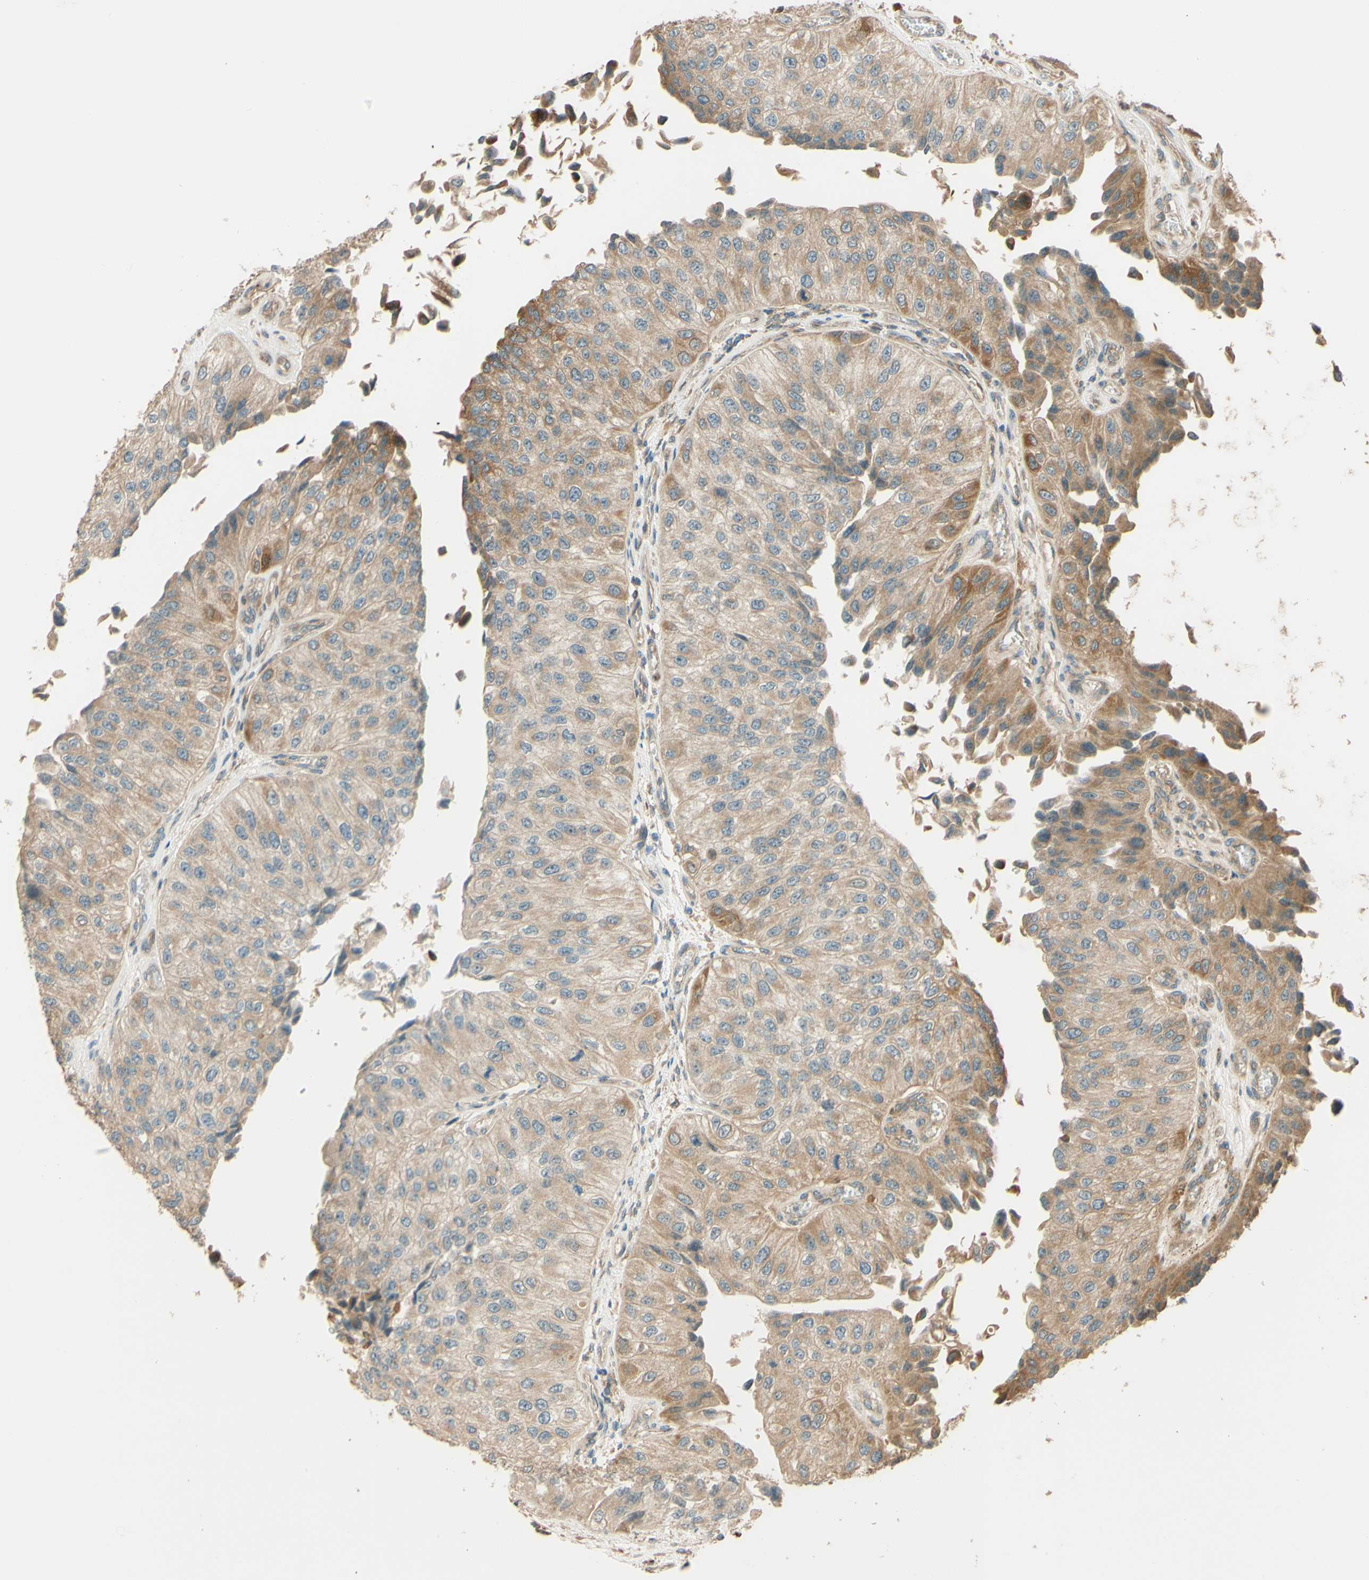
{"staining": {"intensity": "weak", "quantity": ">75%", "location": "cytoplasmic/membranous"}, "tissue": "urothelial cancer", "cell_type": "Tumor cells", "image_type": "cancer", "snomed": [{"axis": "morphology", "description": "Urothelial carcinoma, High grade"}, {"axis": "topography", "description": "Kidney"}, {"axis": "topography", "description": "Urinary bladder"}], "caption": "Protein expression analysis of human high-grade urothelial carcinoma reveals weak cytoplasmic/membranous positivity in about >75% of tumor cells.", "gene": "RNF19A", "patient": {"sex": "male", "age": 77}}